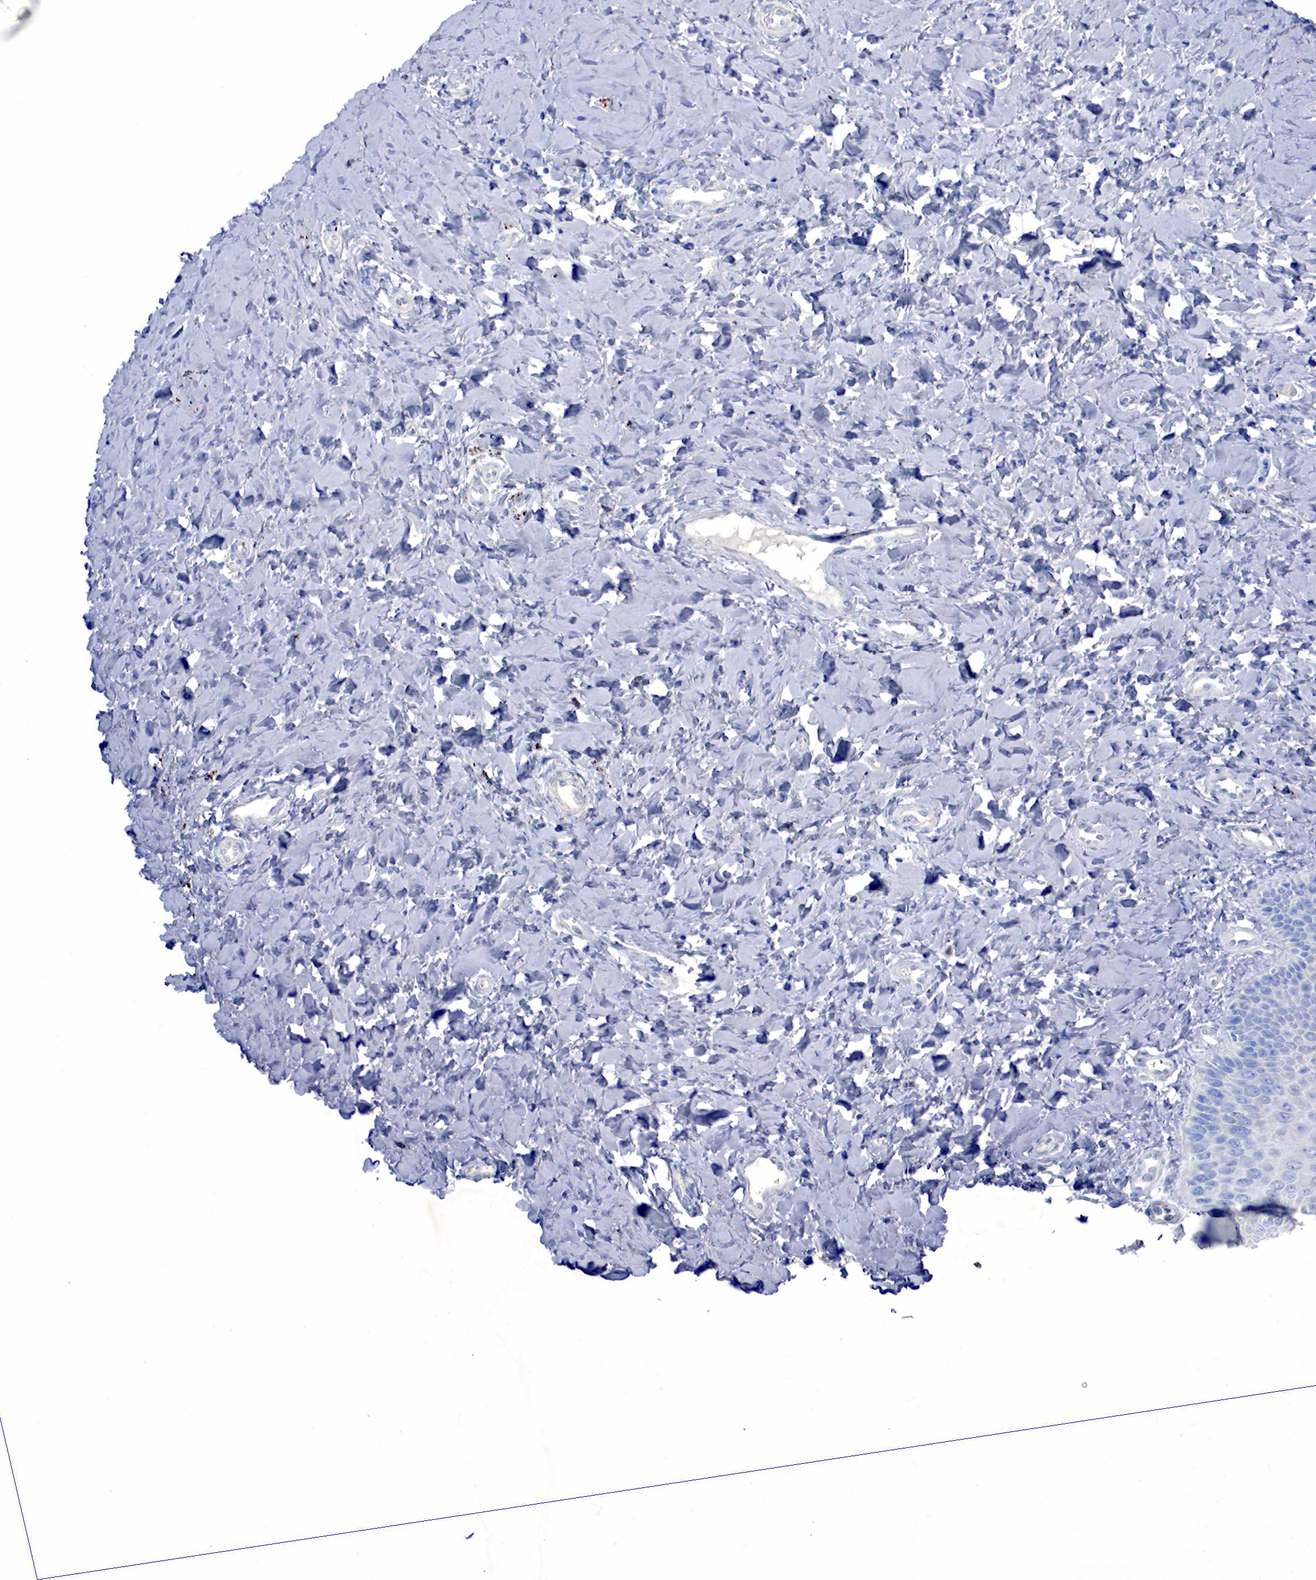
{"staining": {"intensity": "negative", "quantity": "none", "location": "none"}, "tissue": "vagina", "cell_type": "Squamous epithelial cells", "image_type": "normal", "snomed": [{"axis": "morphology", "description": "Normal tissue, NOS"}, {"axis": "topography", "description": "Vagina"}], "caption": "Immunohistochemistry (IHC) histopathology image of normal vagina stained for a protein (brown), which reveals no expression in squamous epithelial cells.", "gene": "SYP", "patient": {"sex": "female", "age": 68}}